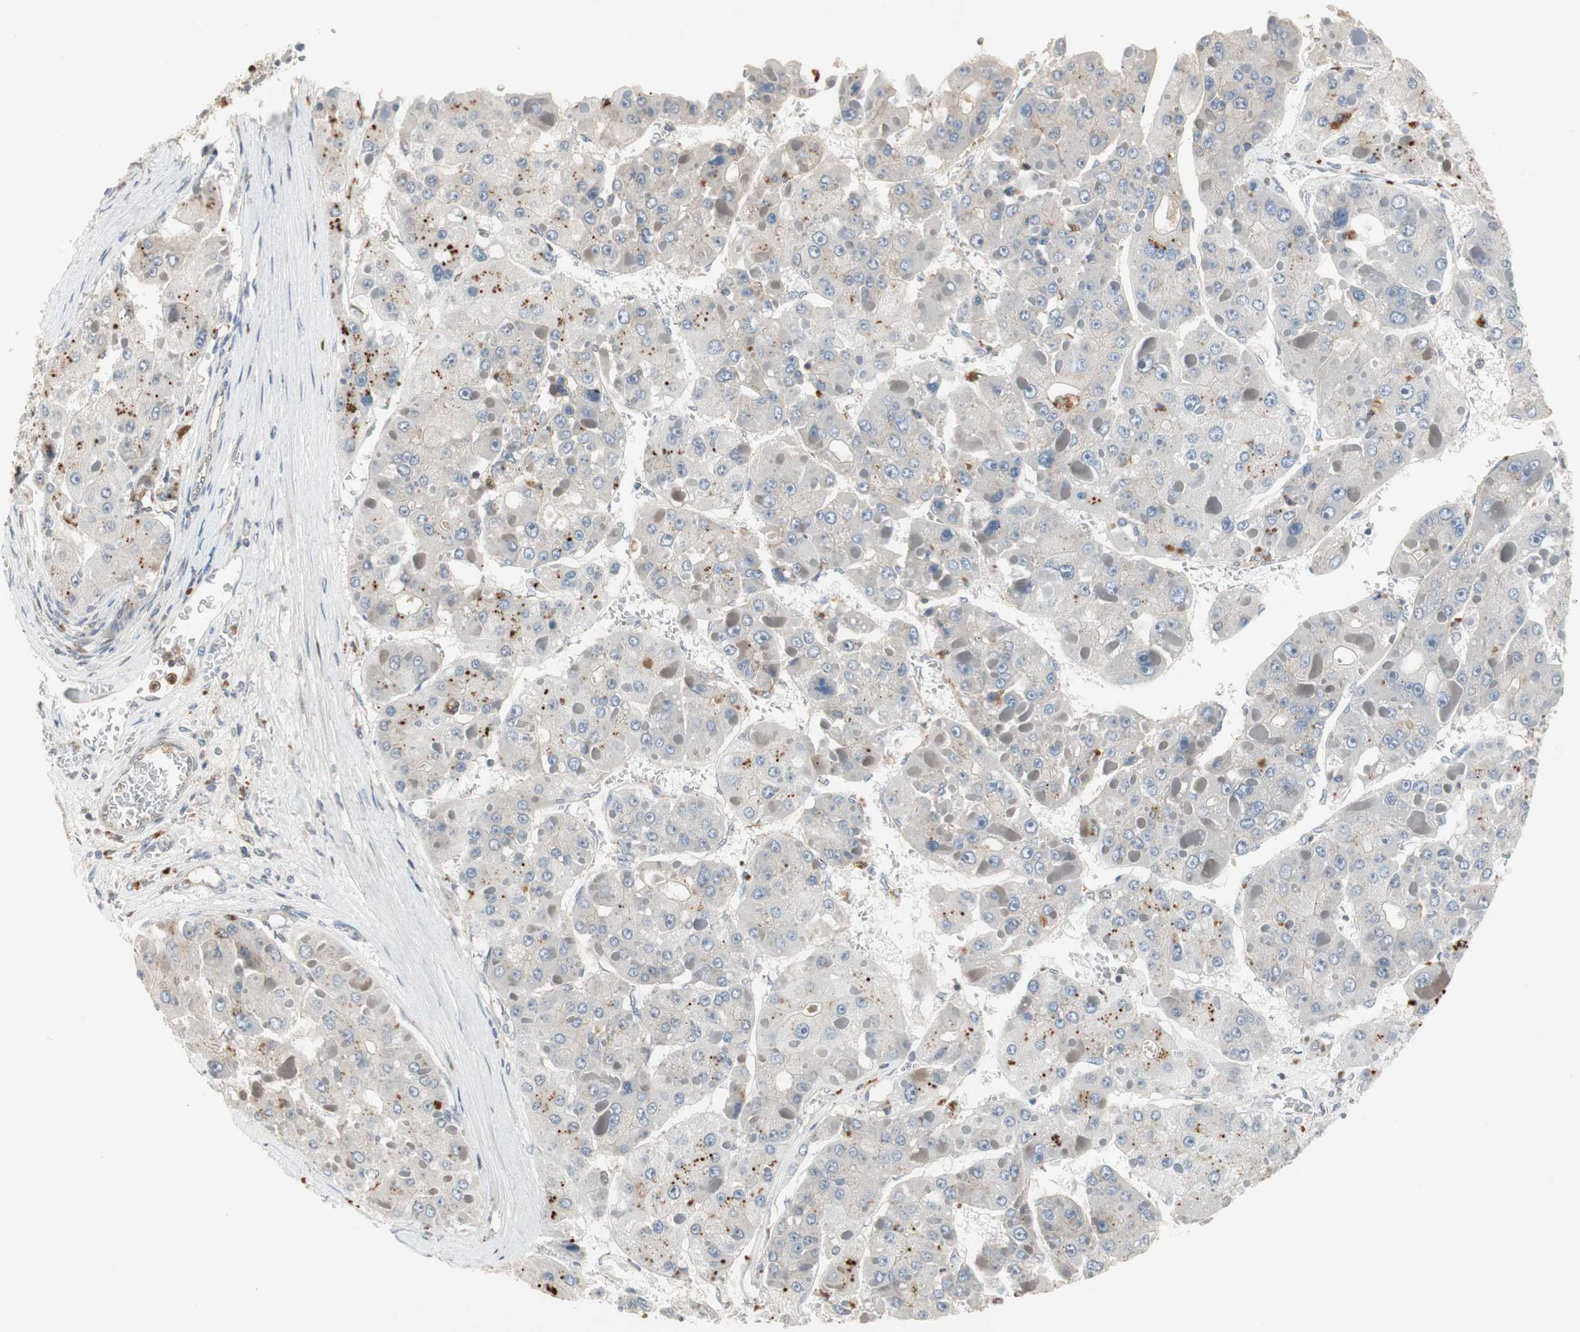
{"staining": {"intensity": "weak", "quantity": "<25%", "location": "cytoplasmic/membranous"}, "tissue": "liver cancer", "cell_type": "Tumor cells", "image_type": "cancer", "snomed": [{"axis": "morphology", "description": "Carcinoma, Hepatocellular, NOS"}, {"axis": "topography", "description": "Liver"}], "caption": "IHC histopathology image of liver cancer (hepatocellular carcinoma) stained for a protein (brown), which demonstrates no staining in tumor cells.", "gene": "SNX4", "patient": {"sex": "female", "age": 73}}